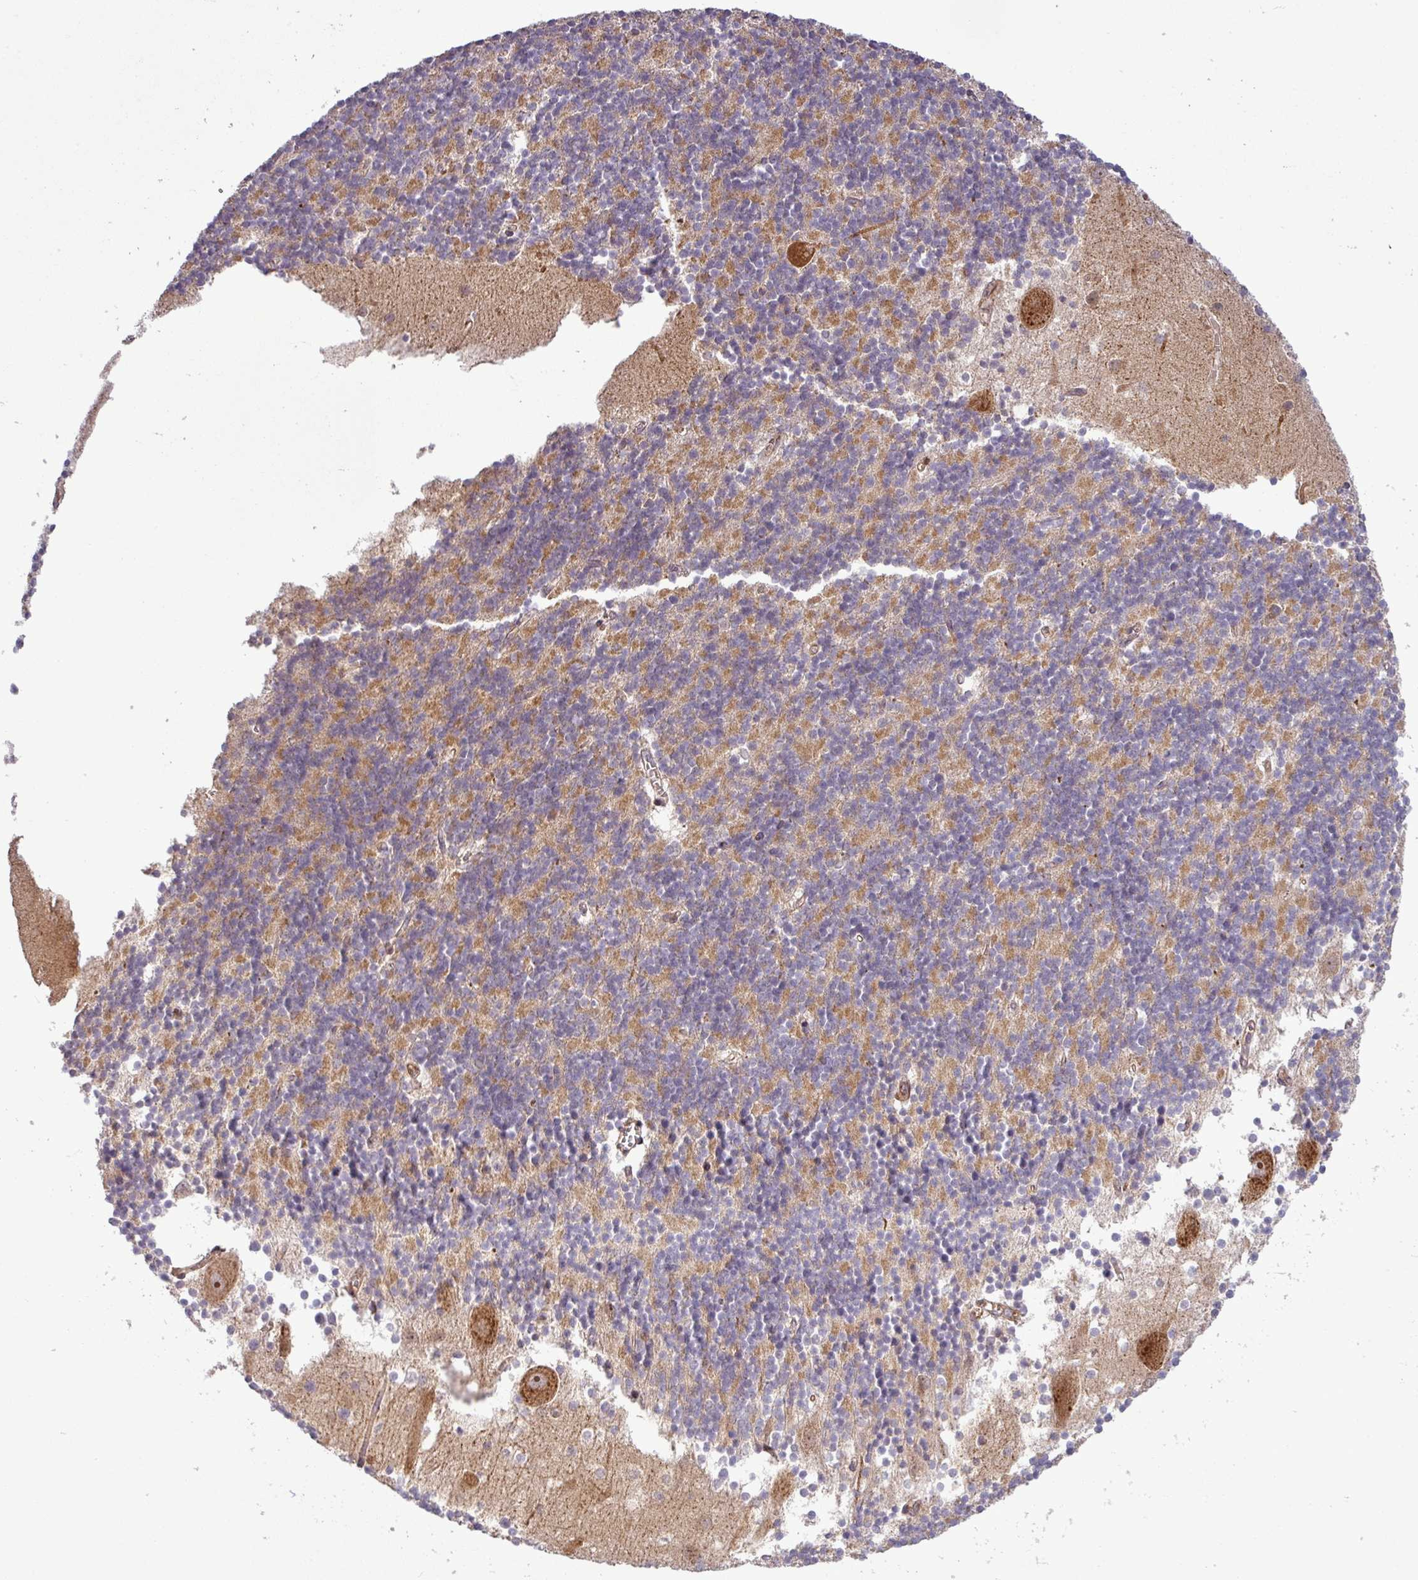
{"staining": {"intensity": "moderate", "quantity": "25%-75%", "location": "cytoplasmic/membranous"}, "tissue": "cerebellum", "cell_type": "Cells in granular layer", "image_type": "normal", "snomed": [{"axis": "morphology", "description": "Normal tissue, NOS"}, {"axis": "topography", "description": "Cerebellum"}], "caption": "Immunohistochemistry (IHC) staining of normal cerebellum, which shows medium levels of moderate cytoplasmic/membranous expression in approximately 25%-75% of cells in granular layer indicating moderate cytoplasmic/membranous protein expression. The staining was performed using DAB (3,3'-diaminobenzidine) (brown) for protein detection and nuclei were counterstained in hematoxylin (blue).", "gene": "PCDH1", "patient": {"sex": "male", "age": 54}}